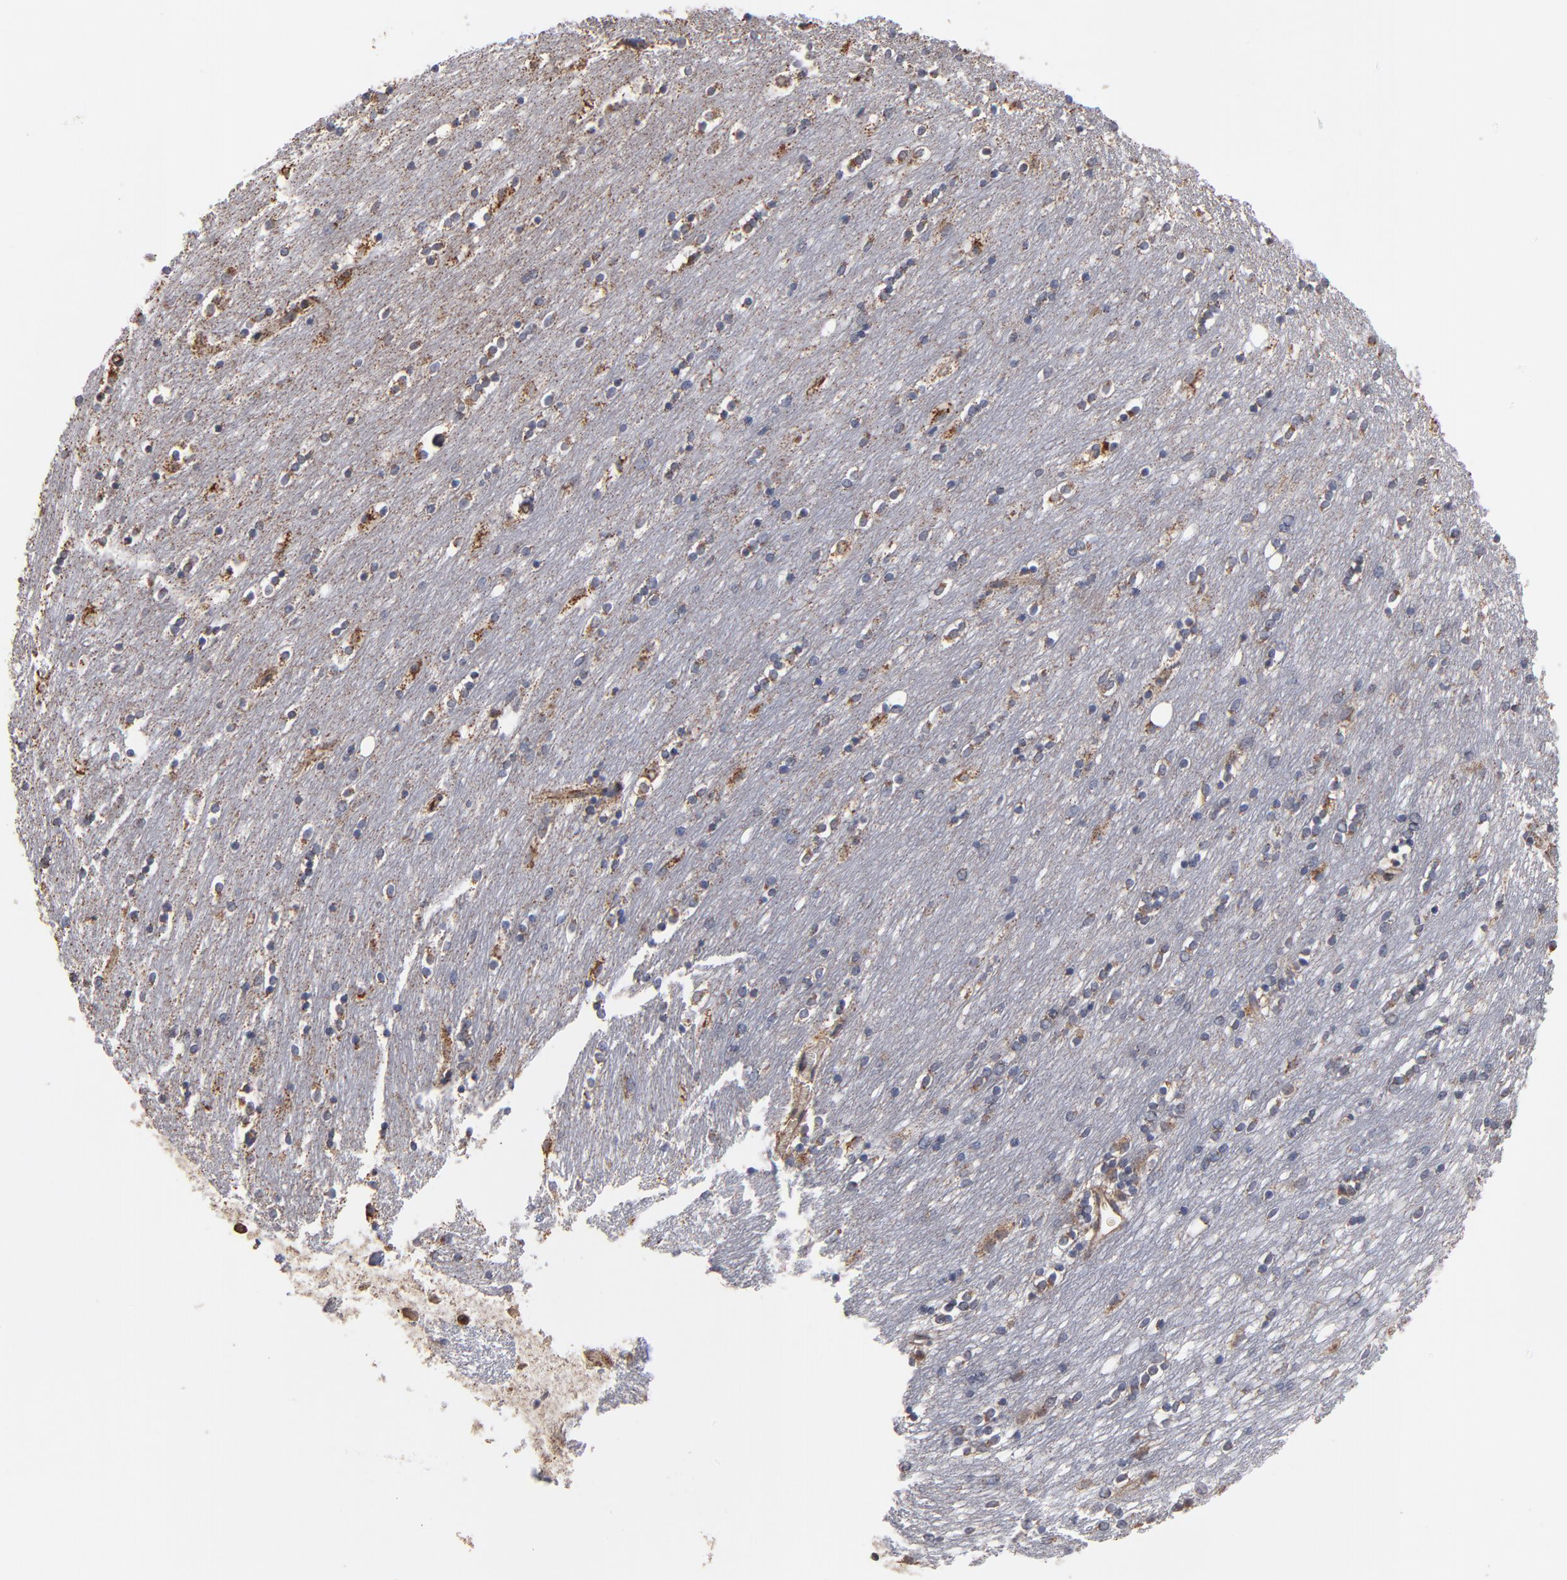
{"staining": {"intensity": "negative", "quantity": "none", "location": "none"}, "tissue": "caudate", "cell_type": "Glial cells", "image_type": "normal", "snomed": [{"axis": "morphology", "description": "Normal tissue, NOS"}, {"axis": "topography", "description": "Lateral ventricle wall"}], "caption": "Unremarkable caudate was stained to show a protein in brown. There is no significant positivity in glial cells. Nuclei are stained in blue.", "gene": "MIPOL1", "patient": {"sex": "female", "age": 54}}